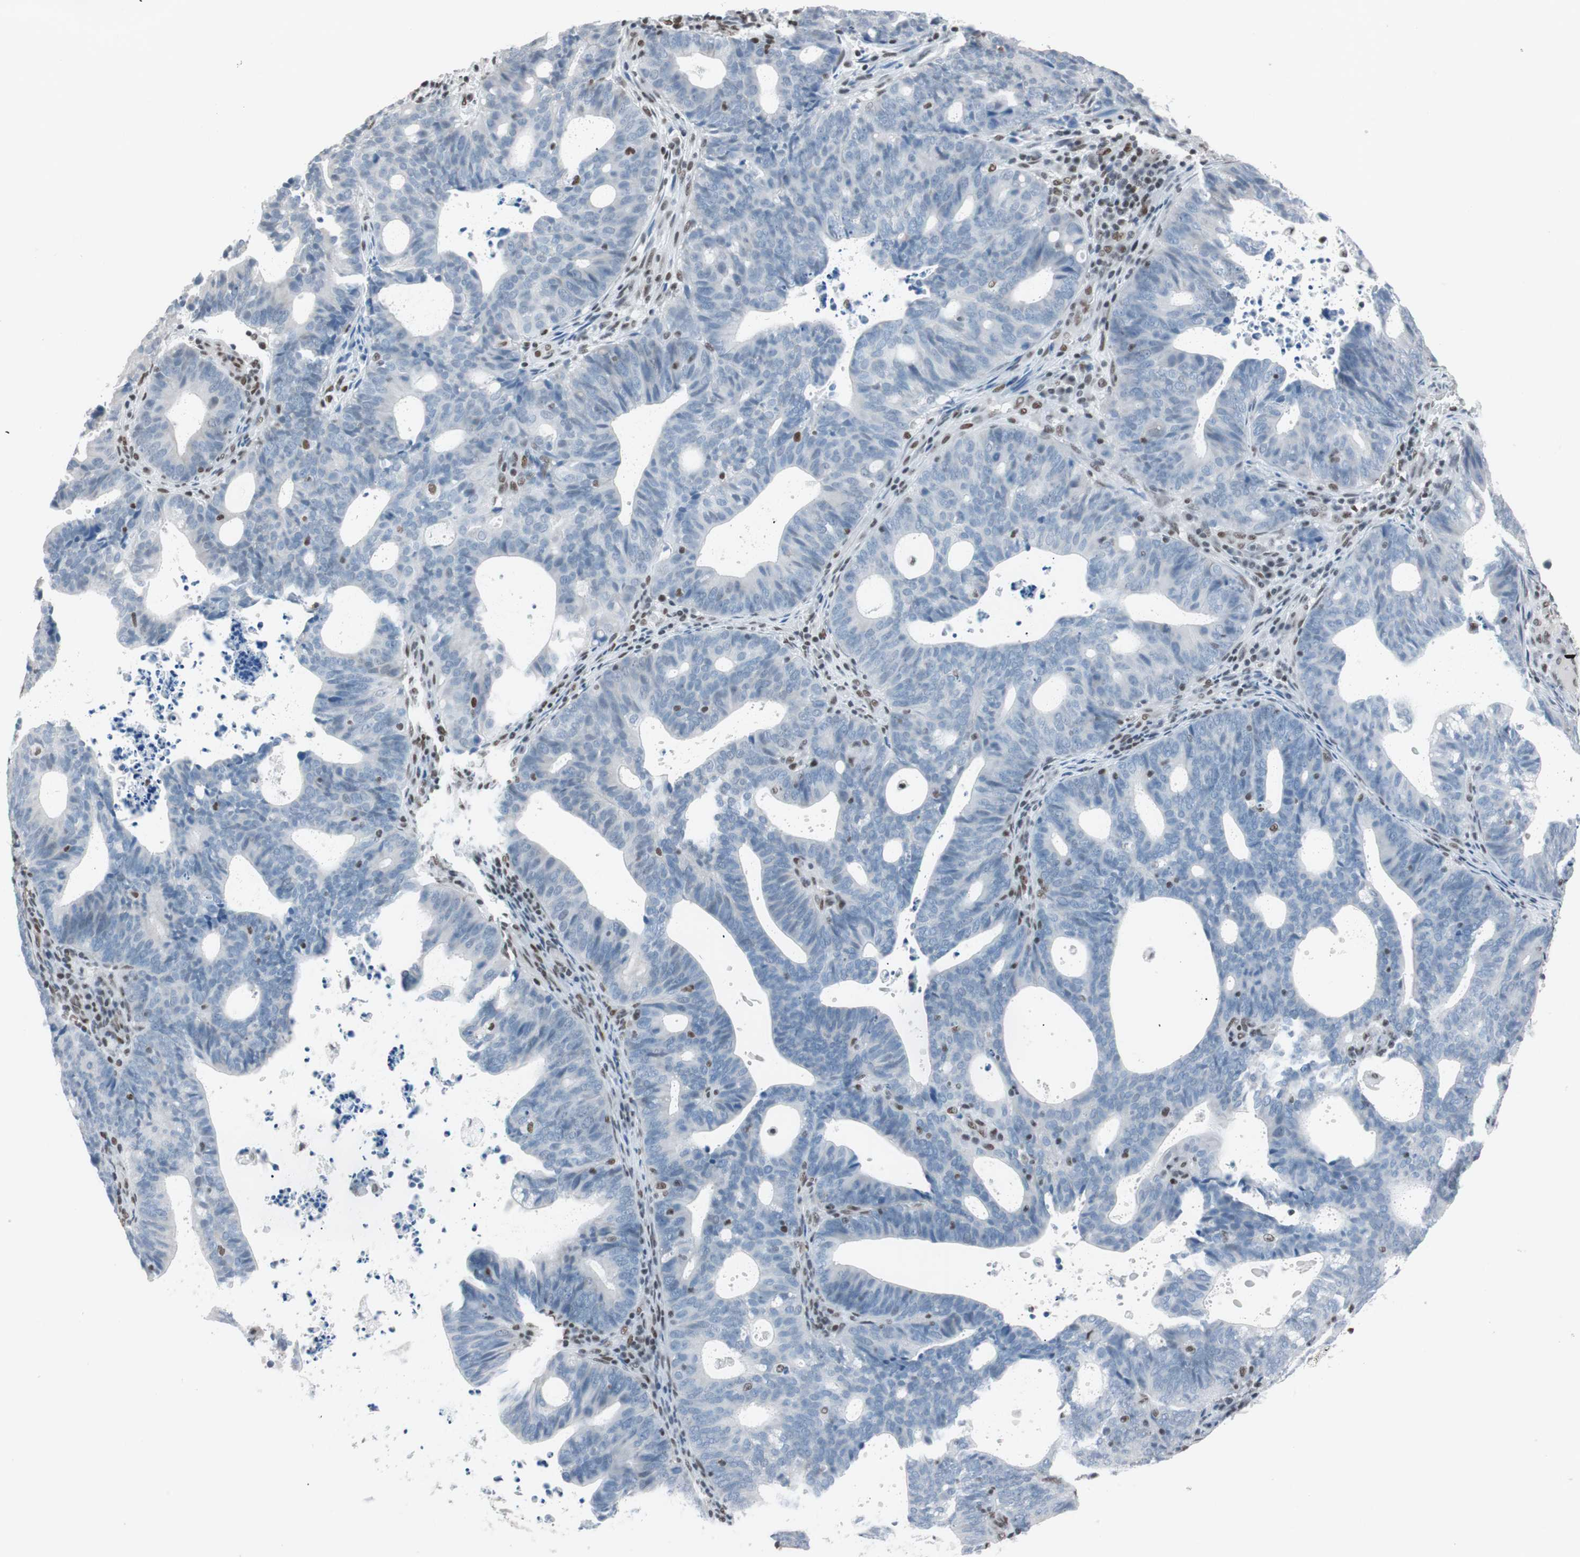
{"staining": {"intensity": "moderate", "quantity": "<25%", "location": "nuclear"}, "tissue": "endometrial cancer", "cell_type": "Tumor cells", "image_type": "cancer", "snomed": [{"axis": "morphology", "description": "Adenocarcinoma, NOS"}, {"axis": "topography", "description": "Uterus"}], "caption": "Endometrial adenocarcinoma tissue displays moderate nuclear positivity in approximately <25% of tumor cells, visualized by immunohistochemistry. Immunohistochemistry (ihc) stains the protein in brown and the nuclei are stained blue.", "gene": "ARID1A", "patient": {"sex": "female", "age": 83}}